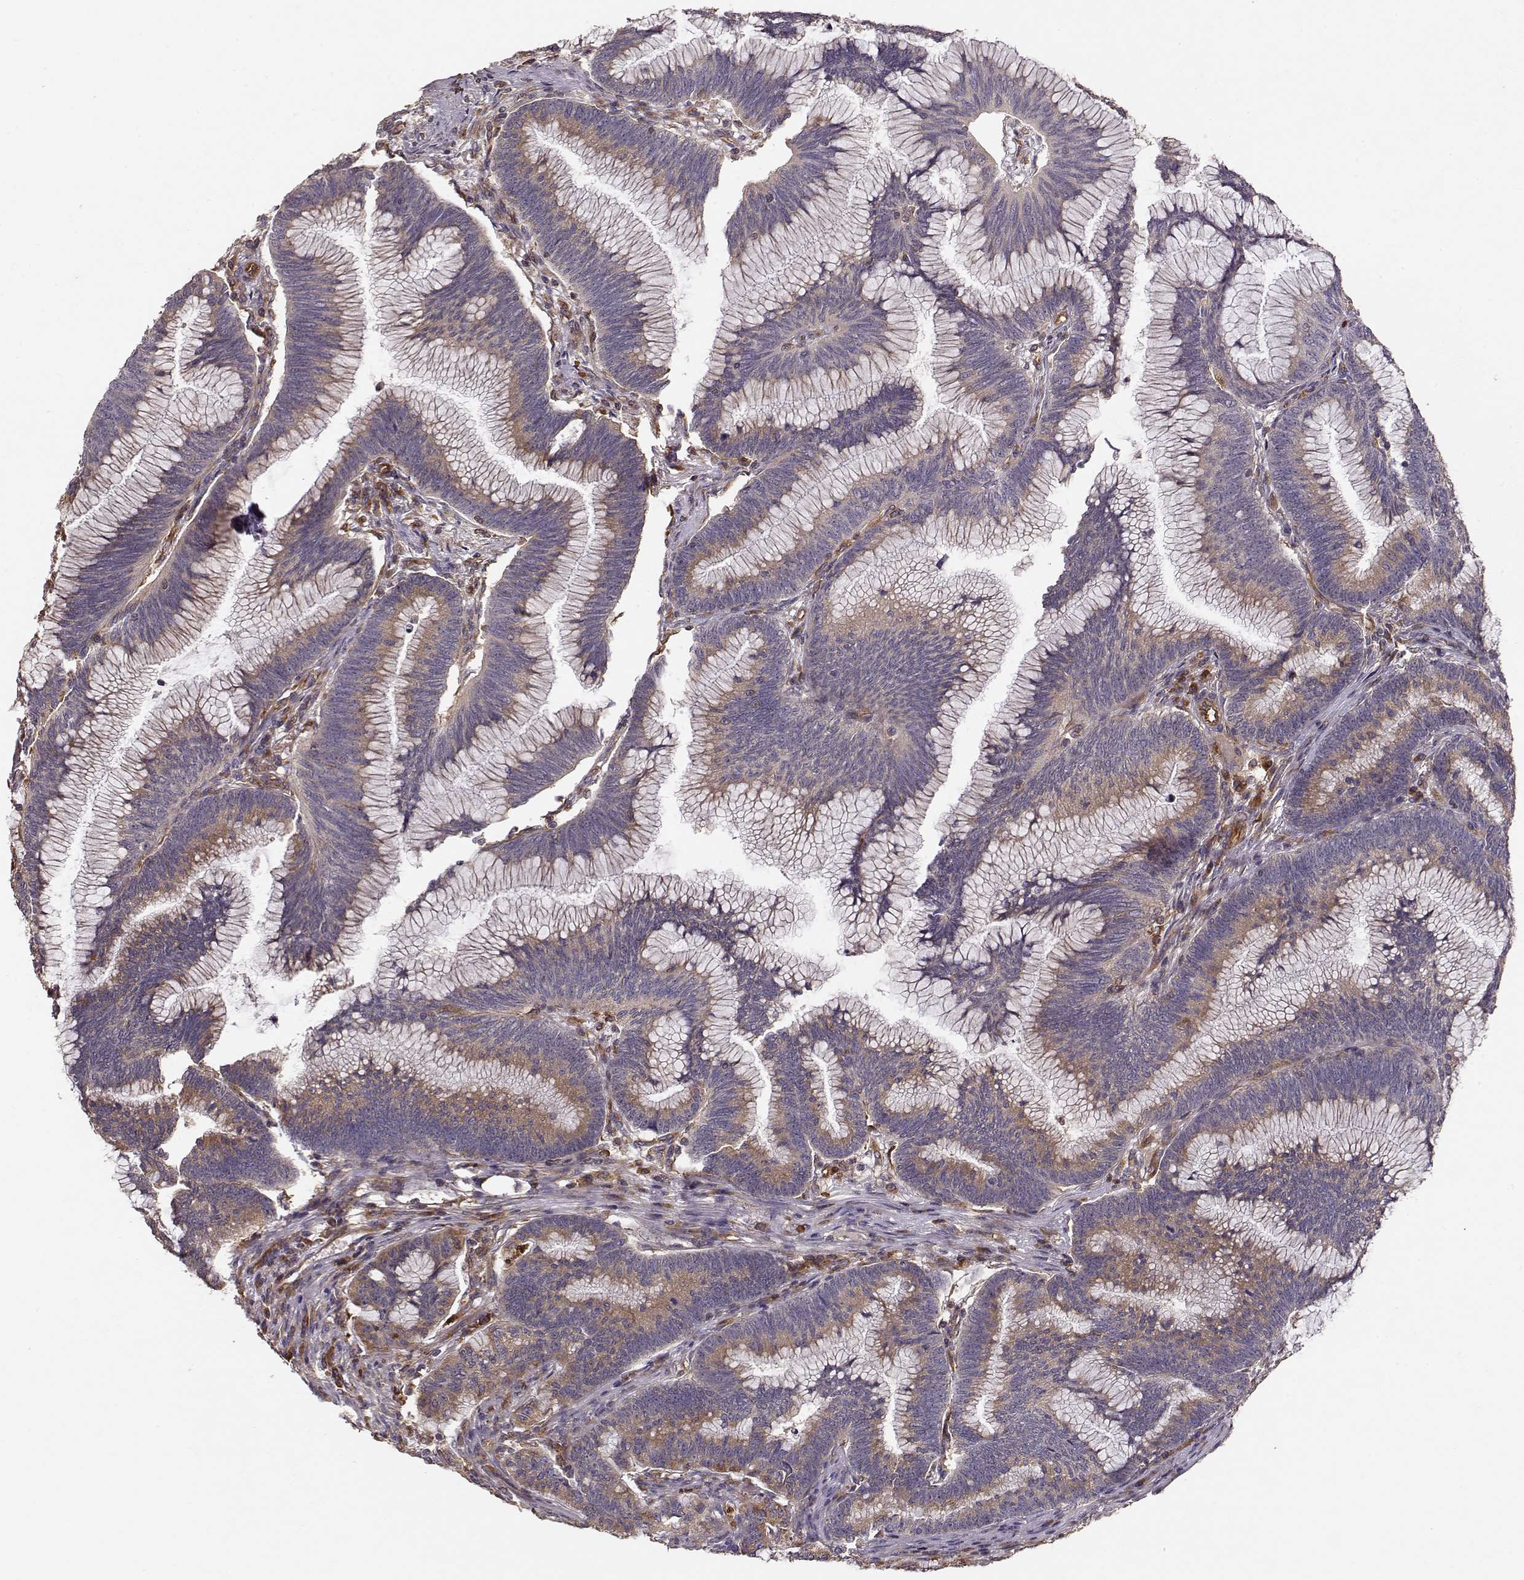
{"staining": {"intensity": "weak", "quantity": ">75%", "location": "cytoplasmic/membranous"}, "tissue": "colorectal cancer", "cell_type": "Tumor cells", "image_type": "cancer", "snomed": [{"axis": "morphology", "description": "Adenocarcinoma, NOS"}, {"axis": "topography", "description": "Colon"}], "caption": "Approximately >75% of tumor cells in colorectal adenocarcinoma exhibit weak cytoplasmic/membranous protein expression as visualized by brown immunohistochemical staining.", "gene": "ARHGEF2", "patient": {"sex": "female", "age": 78}}